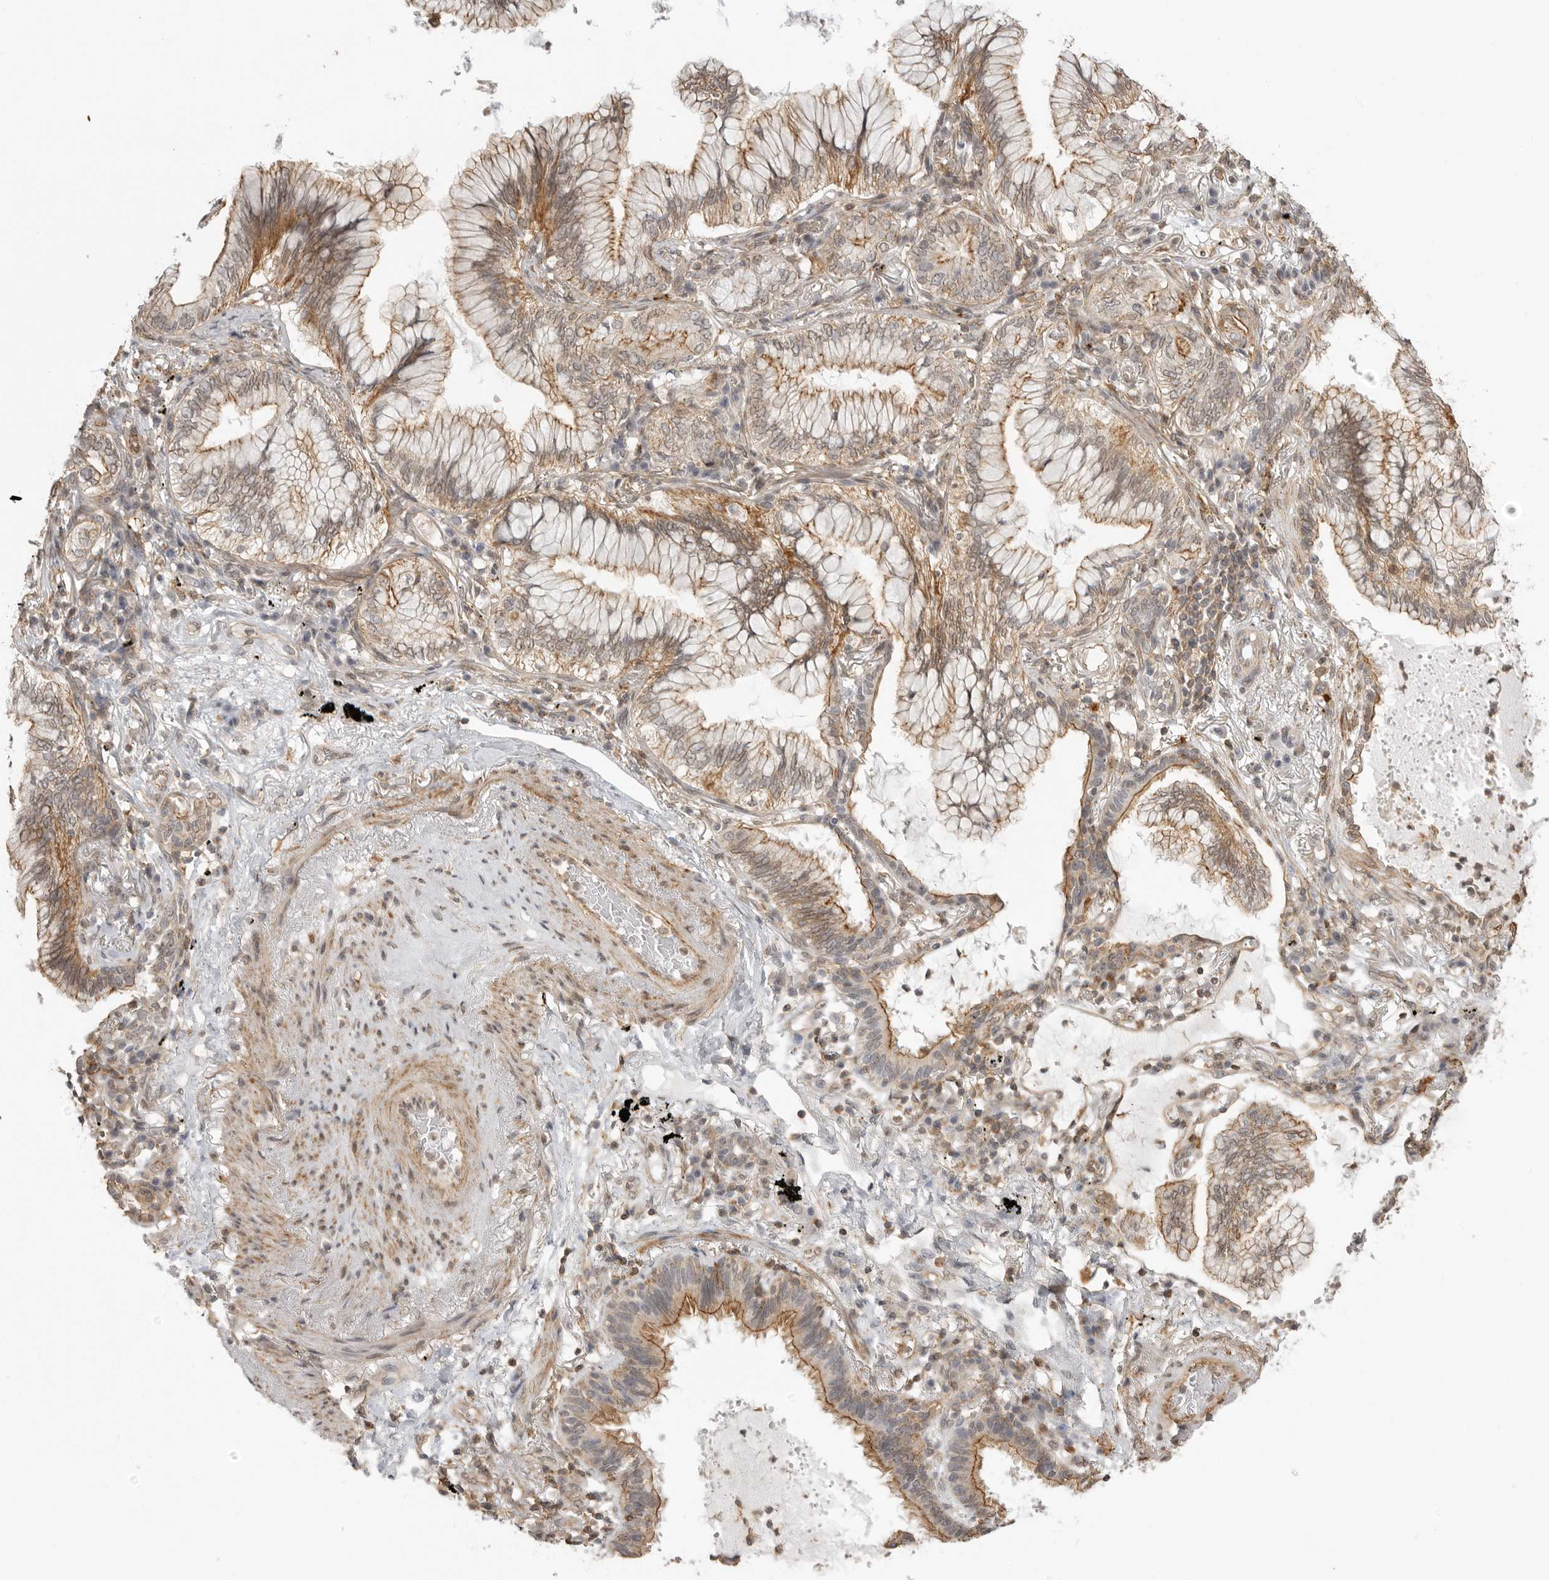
{"staining": {"intensity": "weak", "quantity": ">75%", "location": "cytoplasmic/membranous"}, "tissue": "lung cancer", "cell_type": "Tumor cells", "image_type": "cancer", "snomed": [{"axis": "morphology", "description": "Adenocarcinoma, NOS"}, {"axis": "topography", "description": "Lung"}], "caption": "Protein expression by IHC demonstrates weak cytoplasmic/membranous positivity in approximately >75% of tumor cells in adenocarcinoma (lung).", "gene": "GPC2", "patient": {"sex": "female", "age": 70}}